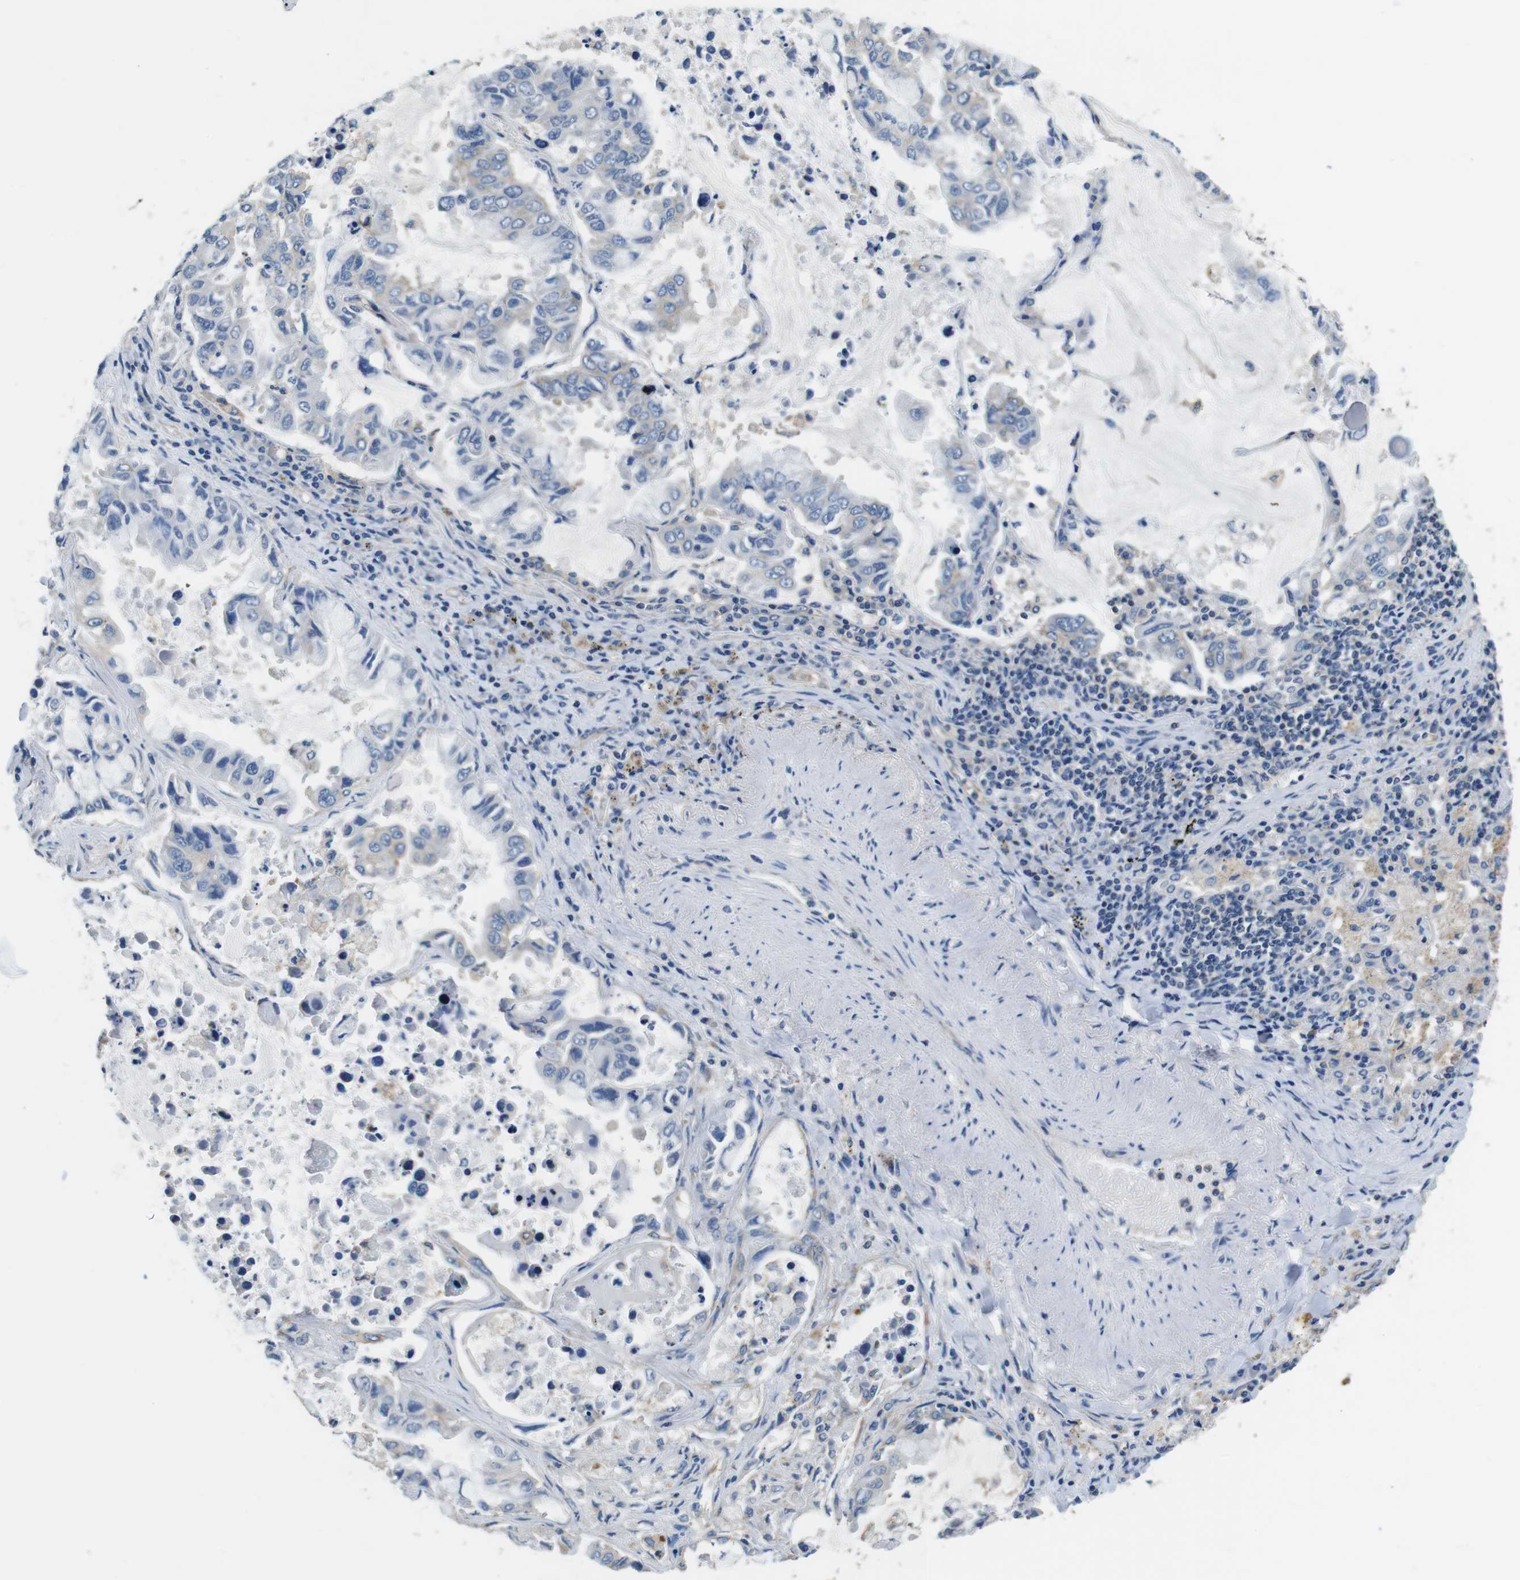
{"staining": {"intensity": "negative", "quantity": "none", "location": "none"}, "tissue": "lung cancer", "cell_type": "Tumor cells", "image_type": "cancer", "snomed": [{"axis": "morphology", "description": "Adenocarcinoma, NOS"}, {"axis": "topography", "description": "Lung"}], "caption": "This is an immunohistochemistry (IHC) photomicrograph of adenocarcinoma (lung). There is no positivity in tumor cells.", "gene": "DENND4C", "patient": {"sex": "male", "age": 64}}